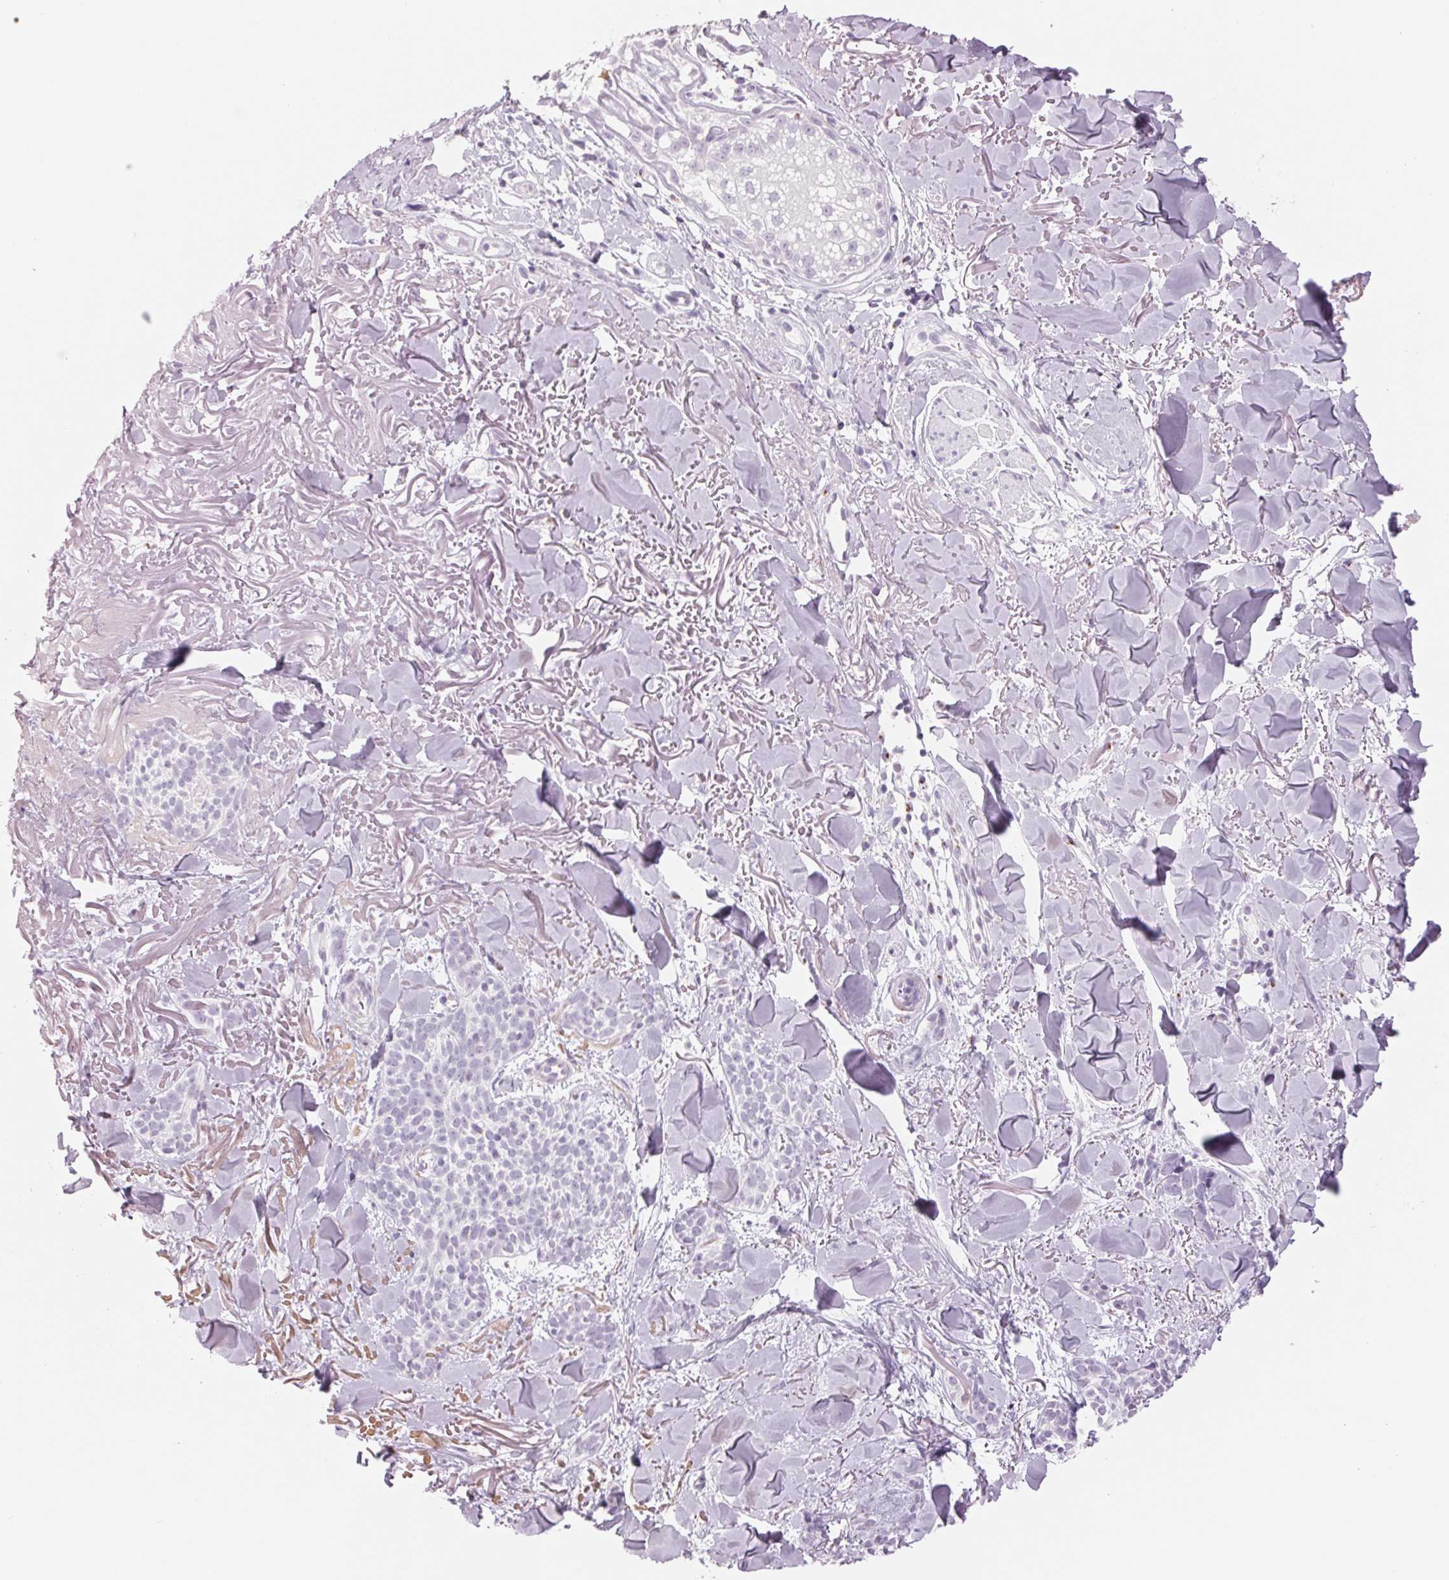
{"staining": {"intensity": "negative", "quantity": "none", "location": "none"}, "tissue": "skin cancer", "cell_type": "Tumor cells", "image_type": "cancer", "snomed": [{"axis": "morphology", "description": "Basal cell carcinoma"}, {"axis": "morphology", "description": "BCC, high aggressive"}, {"axis": "topography", "description": "Skin"}], "caption": "A micrograph of skin bcc,  high aggressive stained for a protein shows no brown staining in tumor cells.", "gene": "GALNT7", "patient": {"sex": "female", "age": 86}}